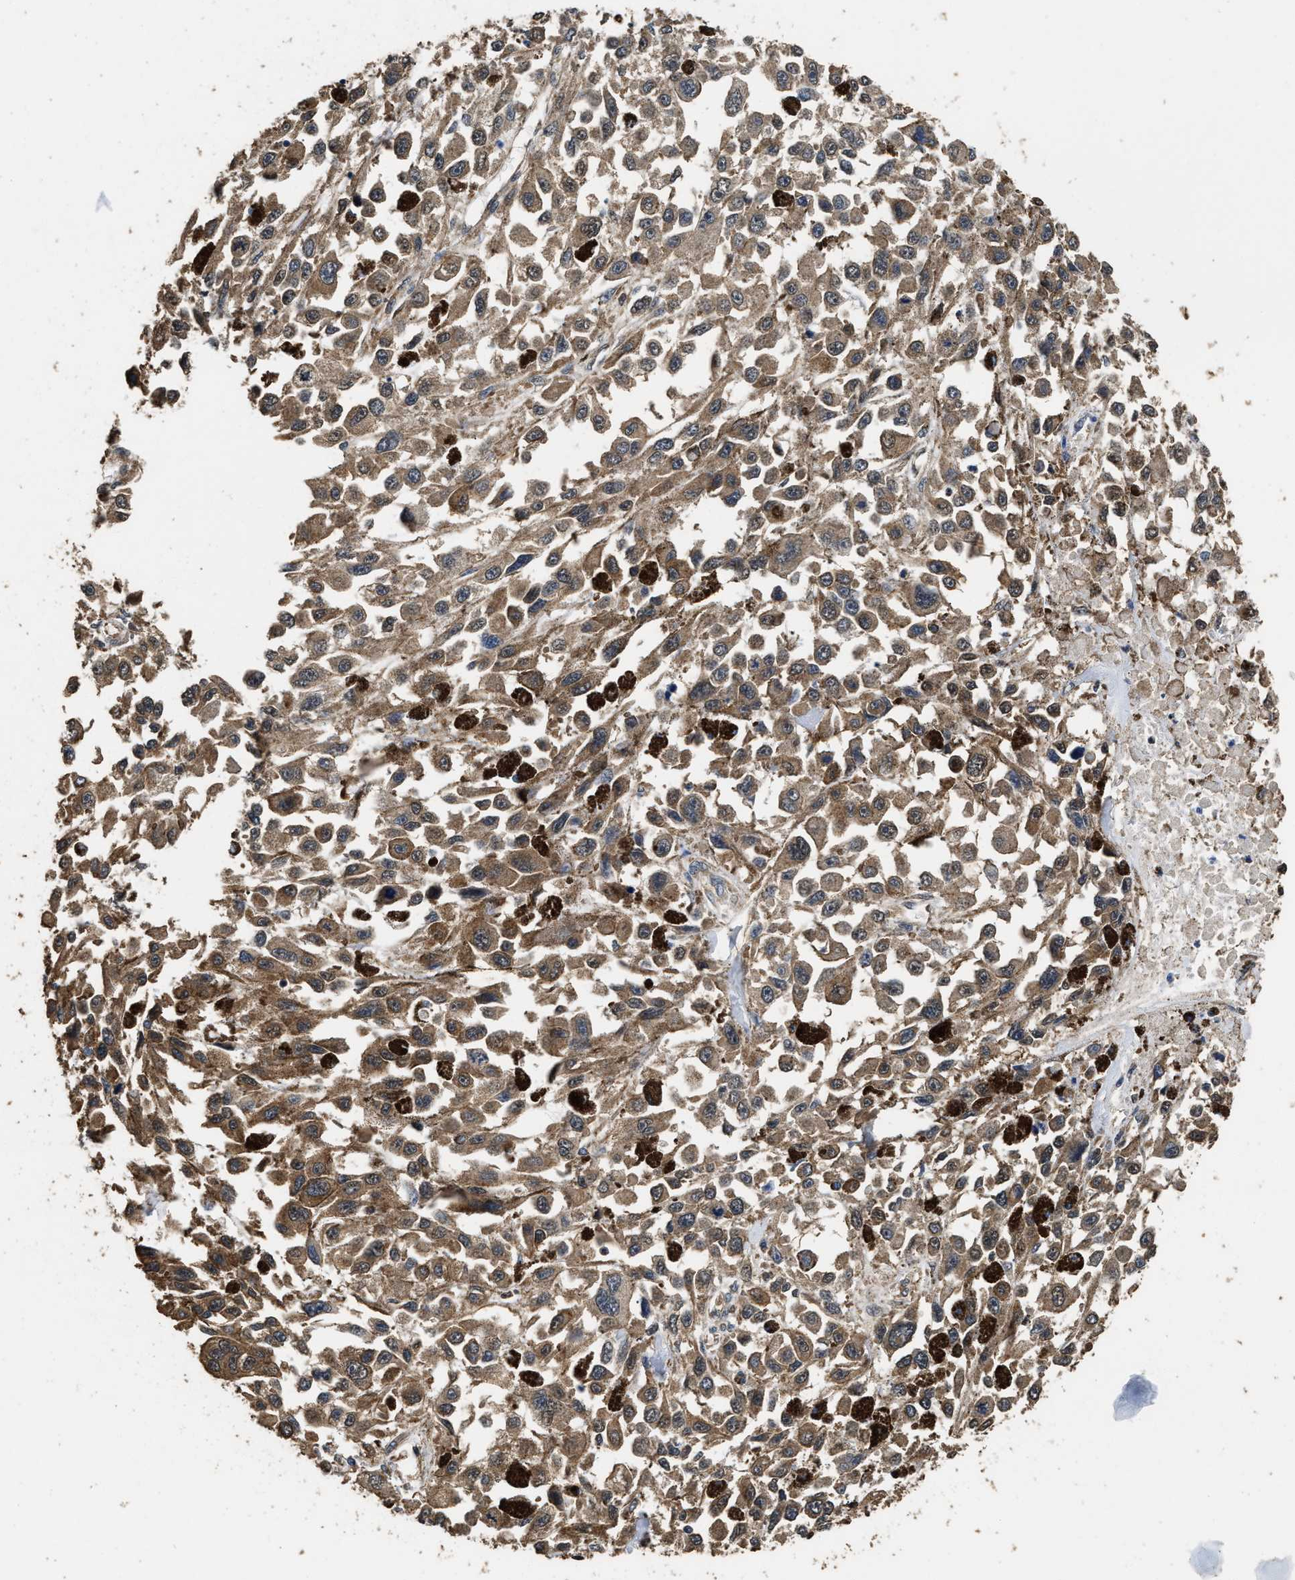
{"staining": {"intensity": "moderate", "quantity": ">75%", "location": "cytoplasmic/membranous"}, "tissue": "melanoma", "cell_type": "Tumor cells", "image_type": "cancer", "snomed": [{"axis": "morphology", "description": "Malignant melanoma, Metastatic site"}, {"axis": "topography", "description": "Lymph node"}], "caption": "Protein analysis of malignant melanoma (metastatic site) tissue reveals moderate cytoplasmic/membranous staining in approximately >75% of tumor cells.", "gene": "YWHAE", "patient": {"sex": "male", "age": 59}}